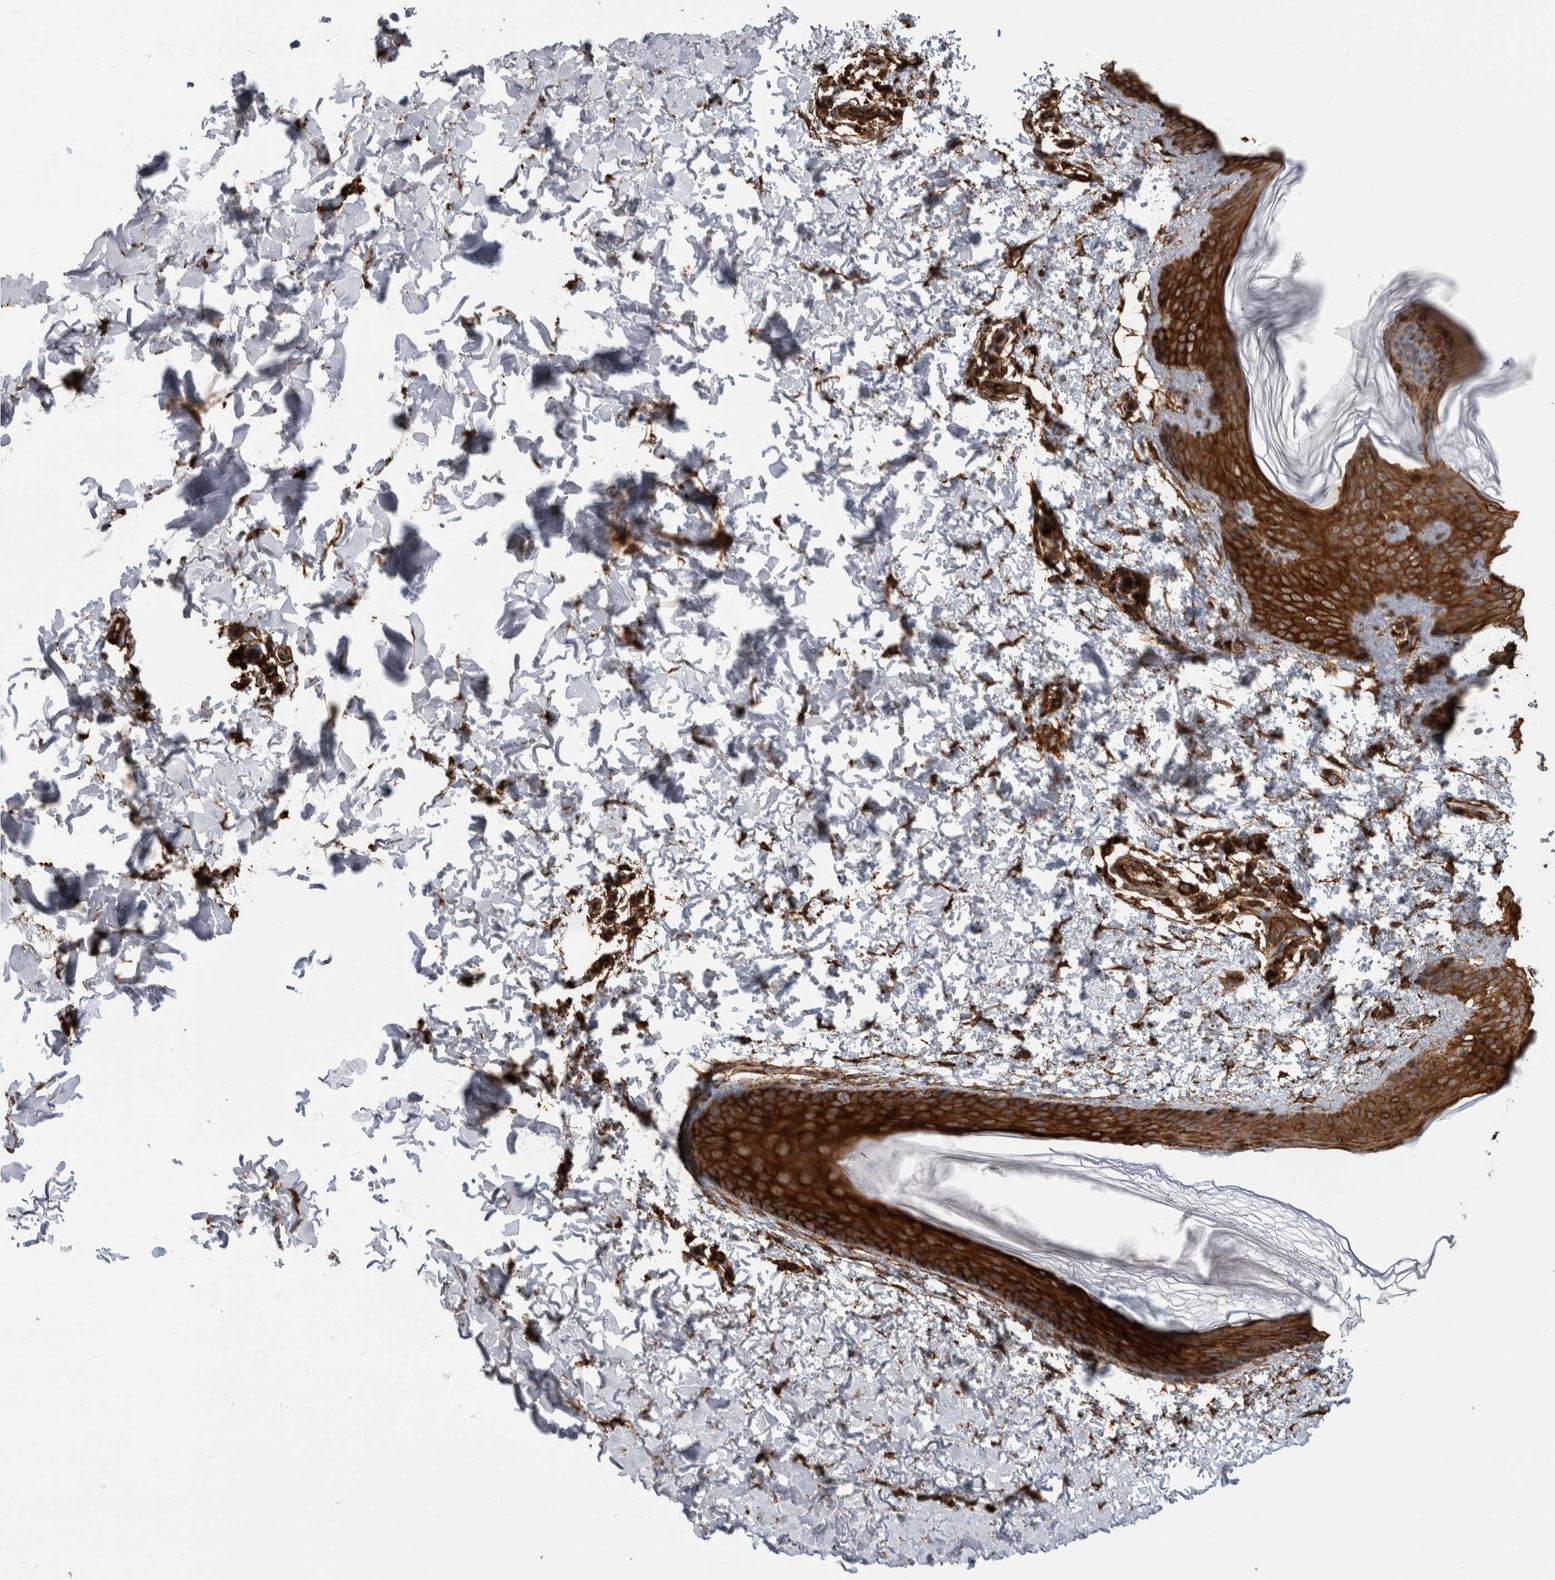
{"staining": {"intensity": "moderate", "quantity": ">75%", "location": "cytoplasmic/membranous"}, "tissue": "skin", "cell_type": "Fibroblasts", "image_type": "normal", "snomed": [{"axis": "morphology", "description": "Normal tissue, NOS"}, {"axis": "morphology", "description": "Neoplasm, benign, NOS"}, {"axis": "topography", "description": "Skin"}, {"axis": "topography", "description": "Soft tissue"}], "caption": "The photomicrograph reveals a brown stain indicating the presence of a protein in the cytoplasmic/membranous of fibroblasts in skin. The staining was performed using DAB to visualize the protein expression in brown, while the nuclei were stained in blue with hematoxylin (Magnification: 20x).", "gene": "AHNAK", "patient": {"sex": "male", "age": 26}}